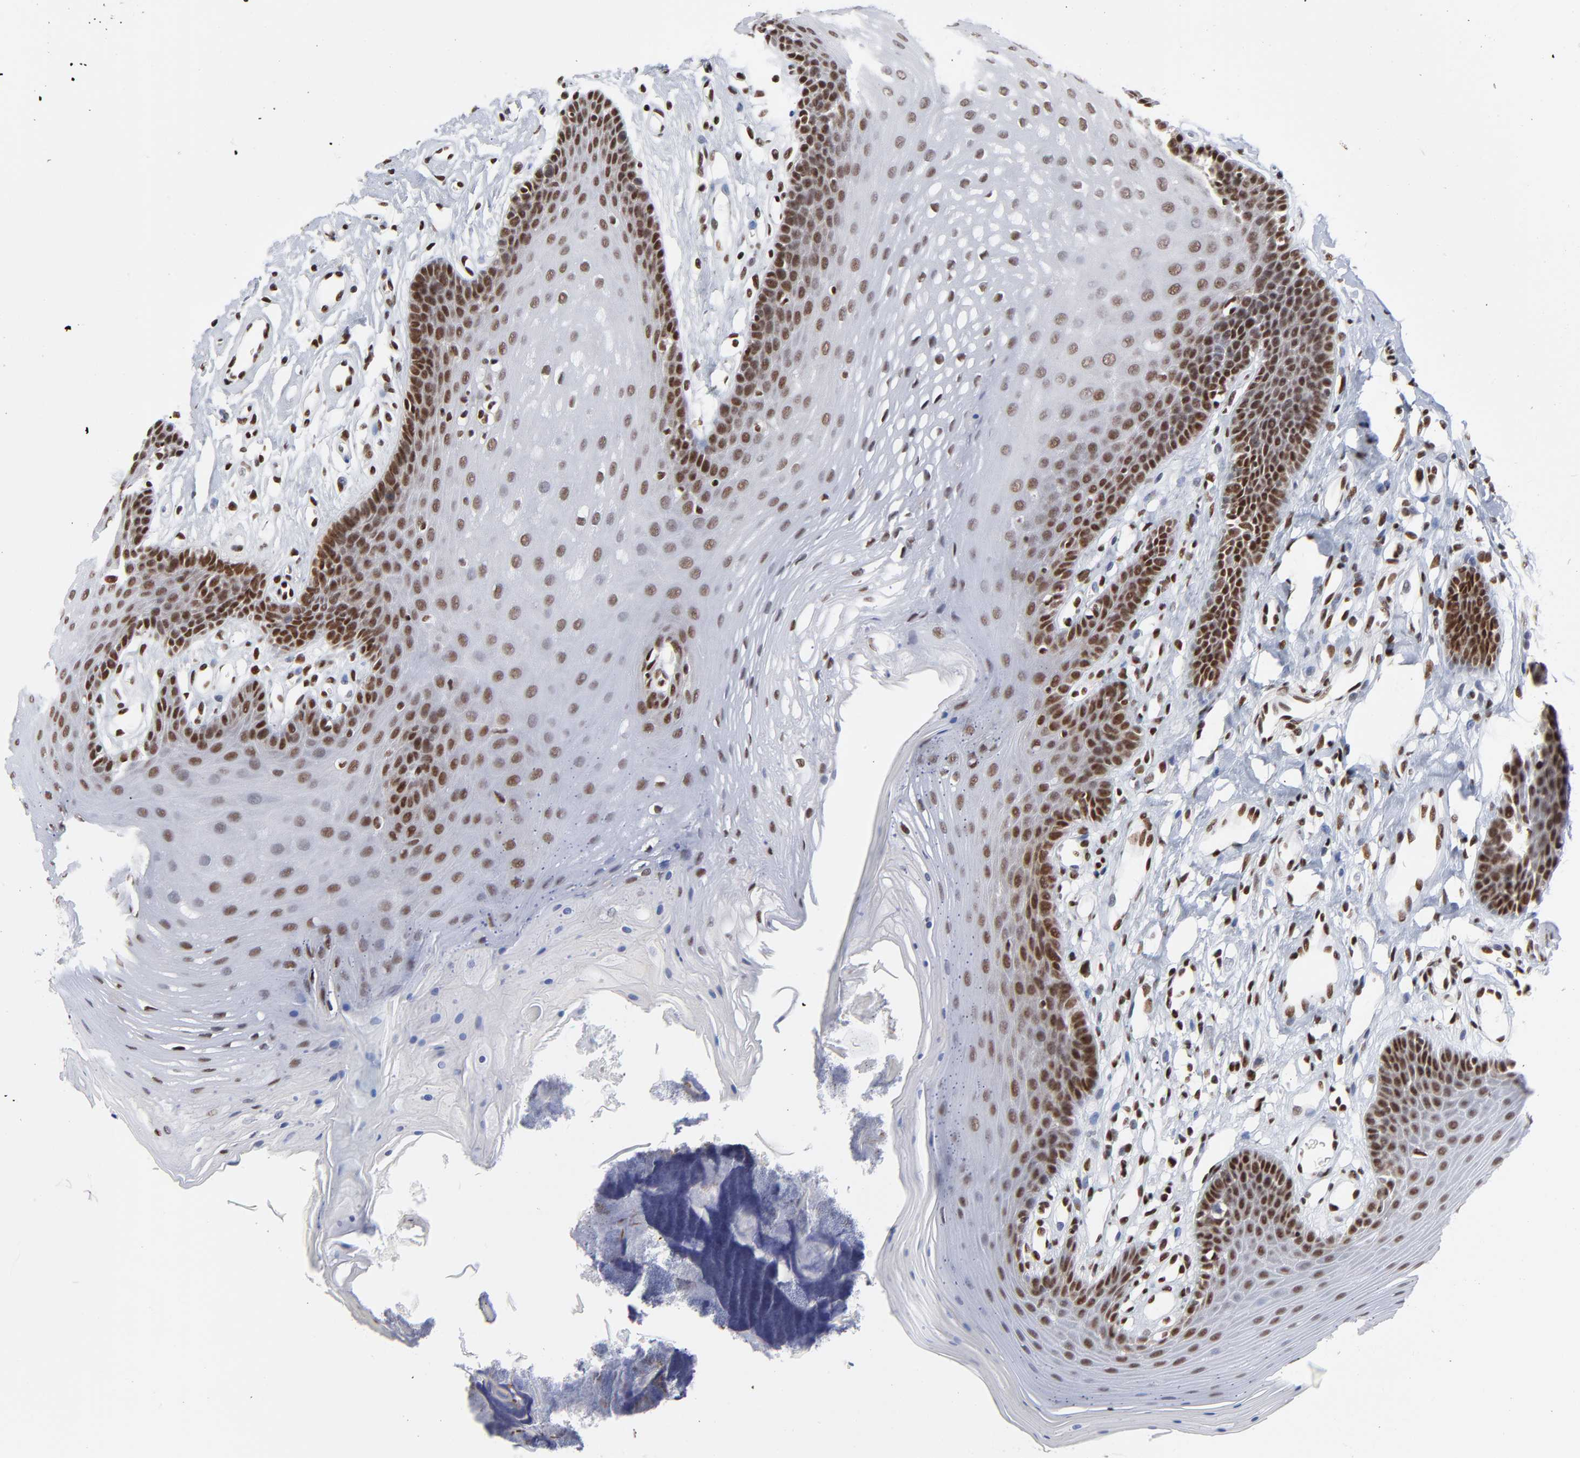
{"staining": {"intensity": "moderate", "quantity": "25%-75%", "location": "nuclear"}, "tissue": "oral mucosa", "cell_type": "Squamous epithelial cells", "image_type": "normal", "snomed": [{"axis": "morphology", "description": "Normal tissue, NOS"}, {"axis": "topography", "description": "Oral tissue"}], "caption": "A high-resolution micrograph shows IHC staining of unremarkable oral mucosa, which demonstrates moderate nuclear staining in about 25%-75% of squamous epithelial cells.", "gene": "CREB1", "patient": {"sex": "male", "age": 62}}